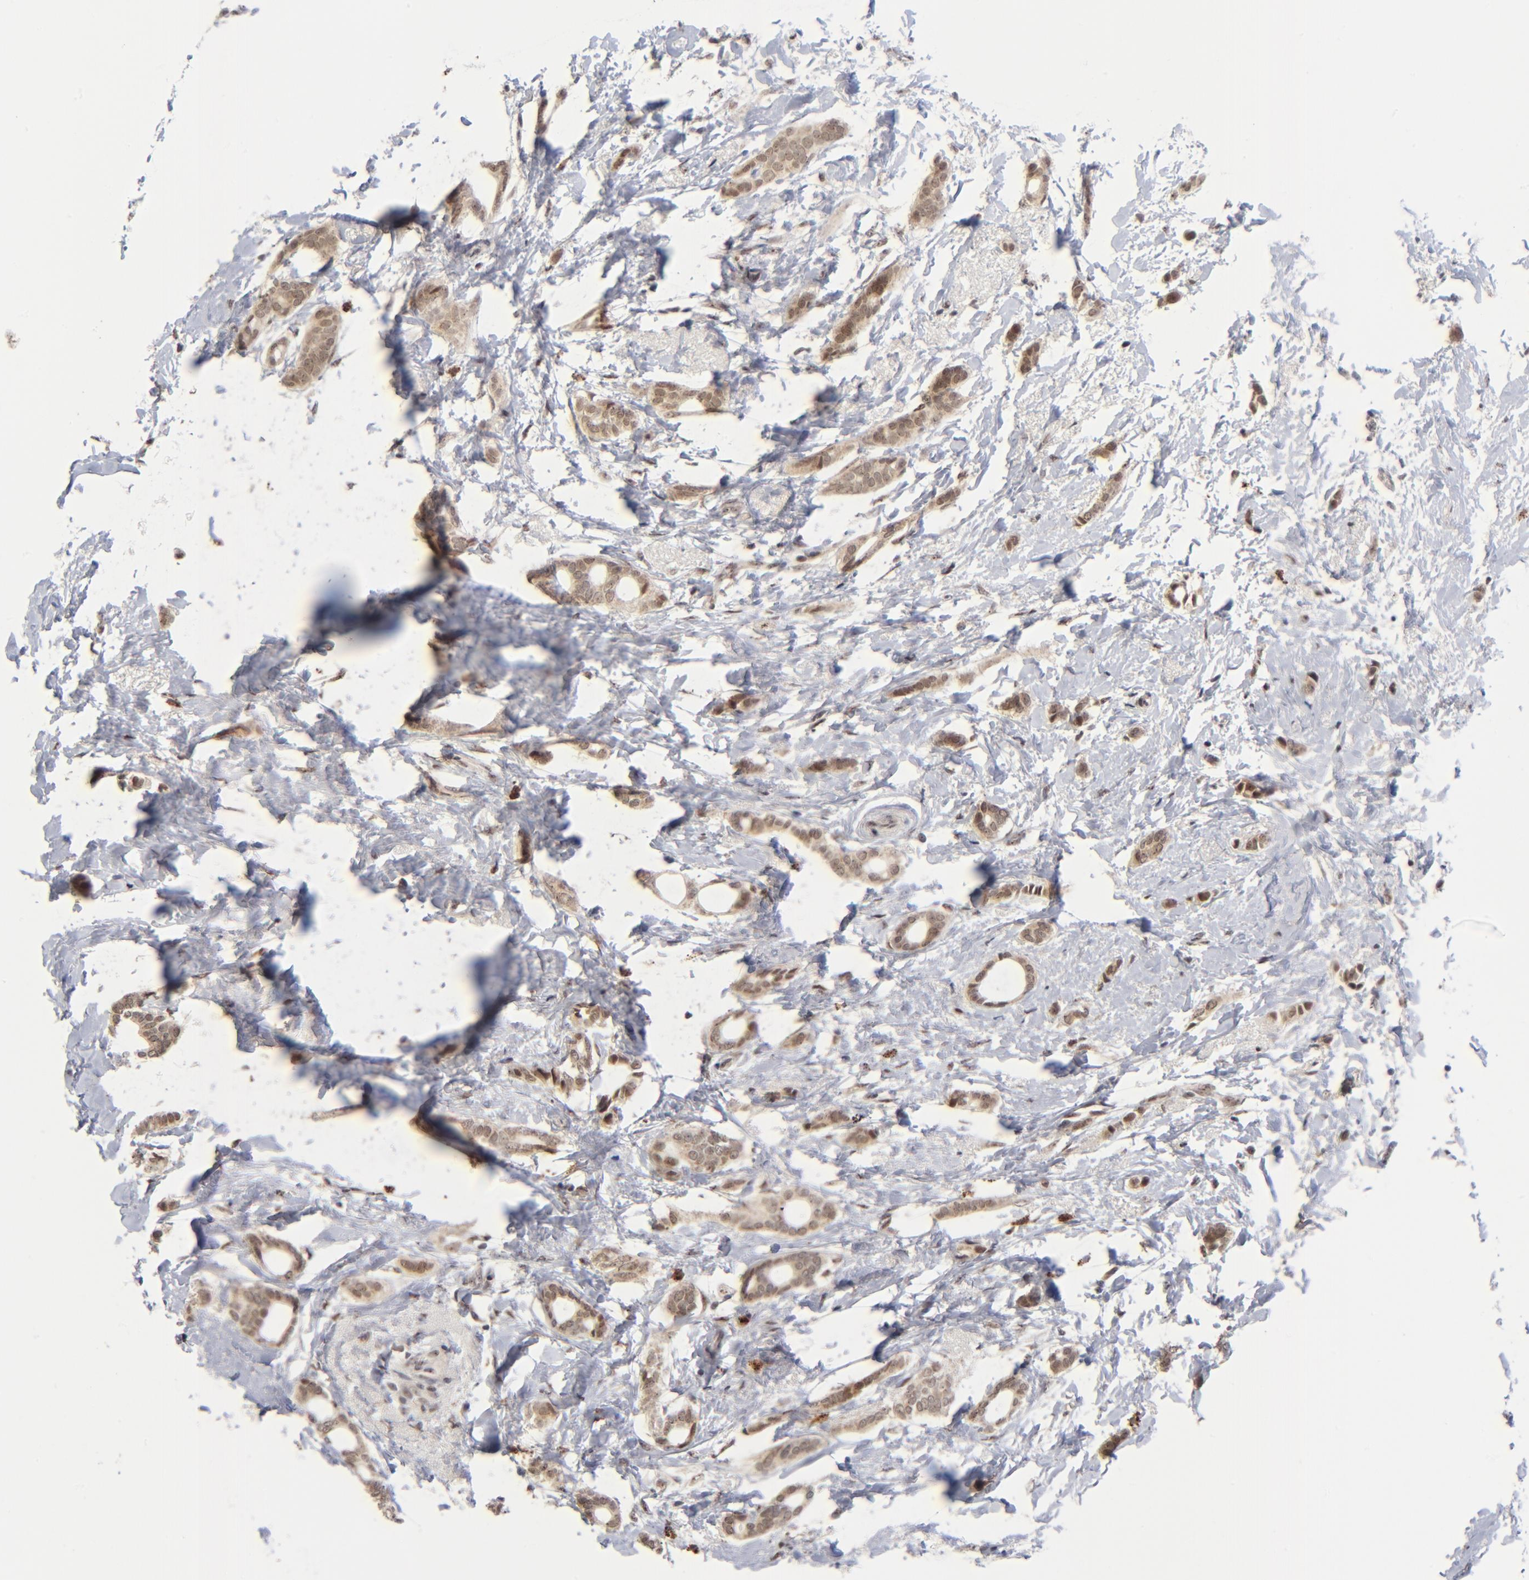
{"staining": {"intensity": "weak", "quantity": ">75%", "location": "cytoplasmic/membranous,nuclear"}, "tissue": "breast cancer", "cell_type": "Tumor cells", "image_type": "cancer", "snomed": [{"axis": "morphology", "description": "Duct carcinoma"}, {"axis": "topography", "description": "Breast"}], "caption": "Immunohistochemical staining of intraductal carcinoma (breast) reveals low levels of weak cytoplasmic/membranous and nuclear staining in approximately >75% of tumor cells.", "gene": "ZNF419", "patient": {"sex": "female", "age": 54}}